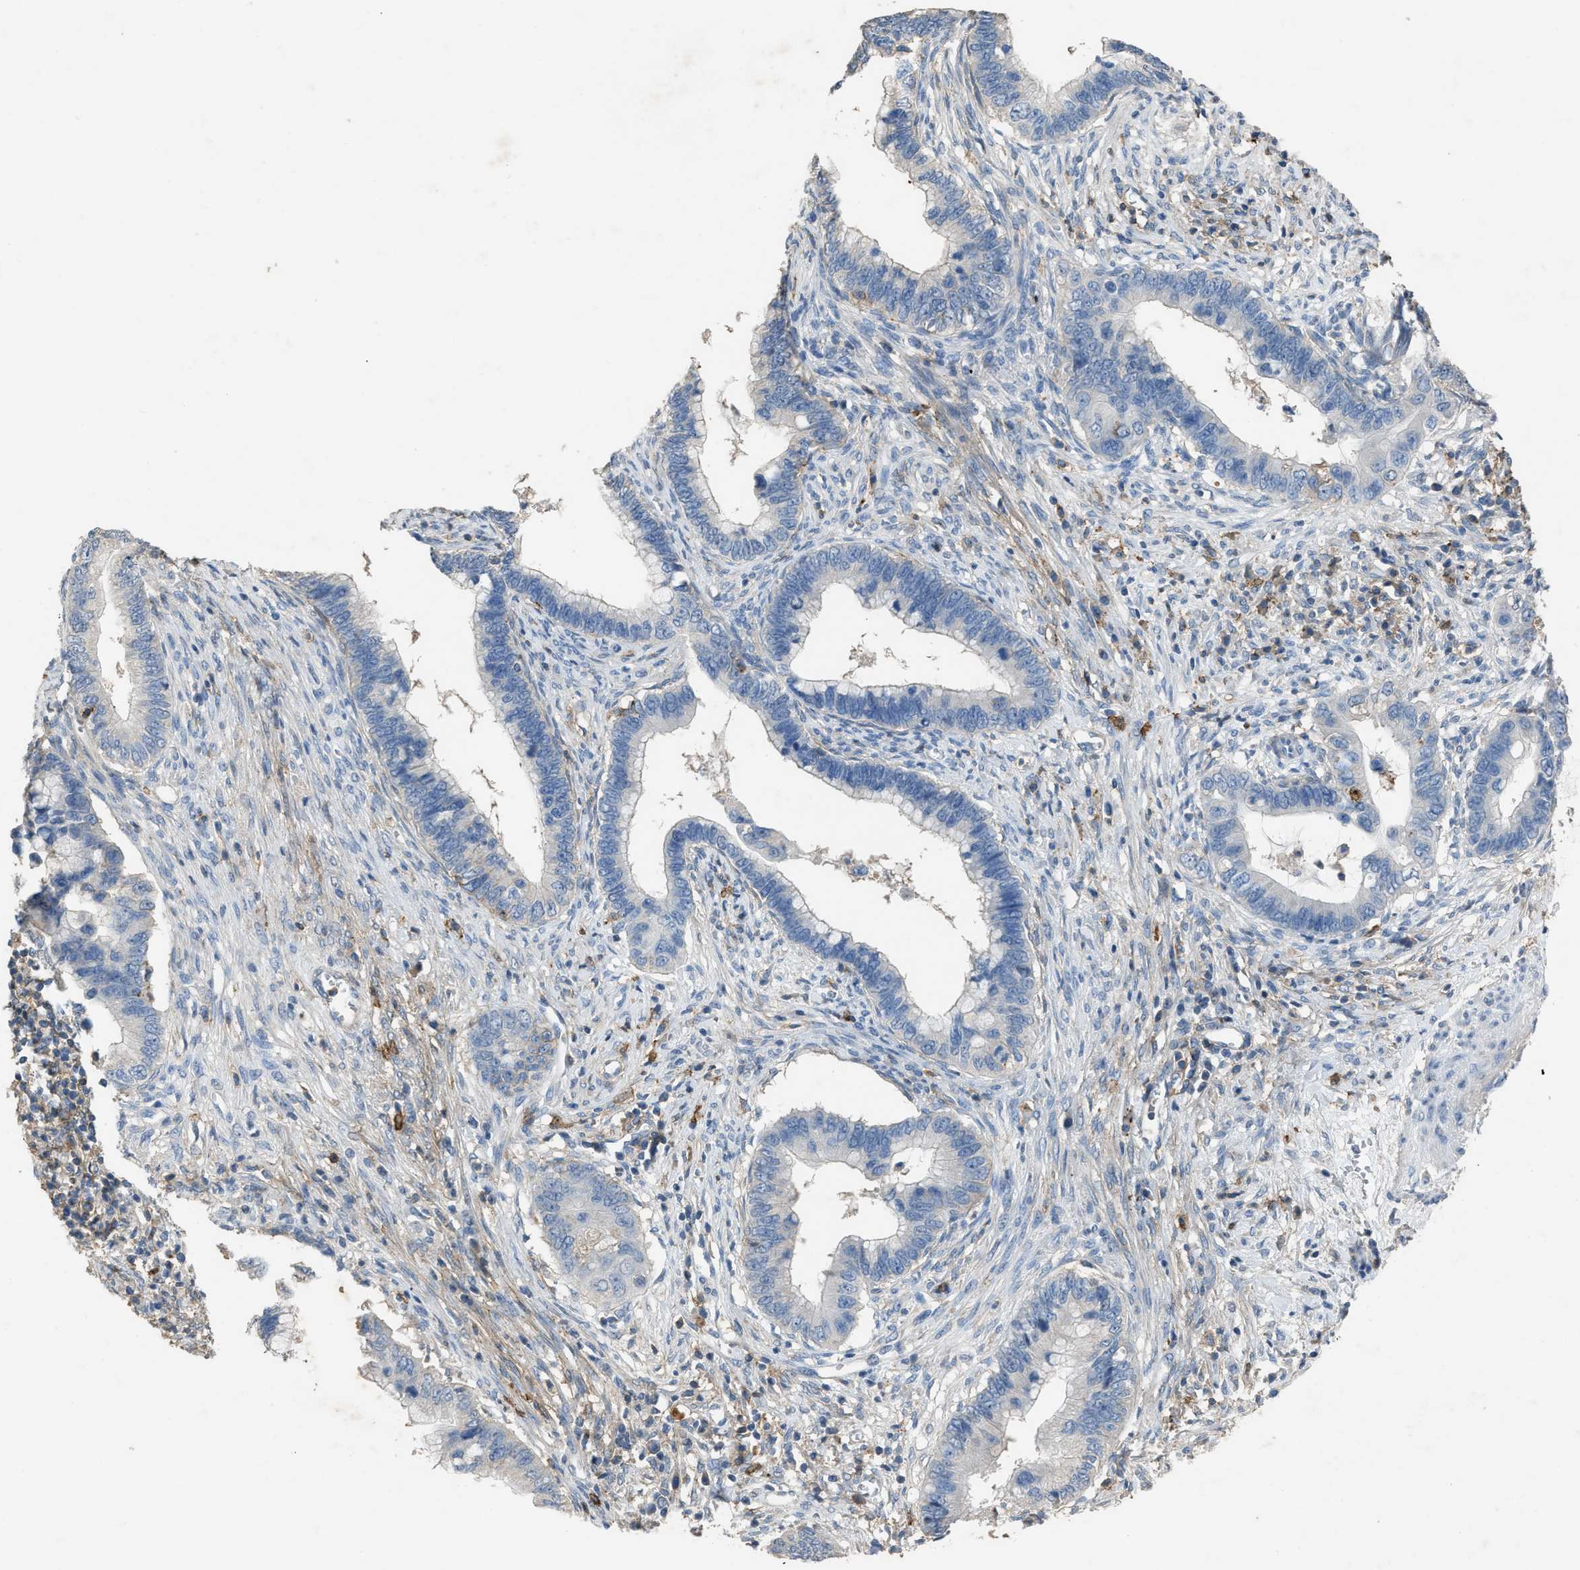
{"staining": {"intensity": "negative", "quantity": "none", "location": "none"}, "tissue": "cervical cancer", "cell_type": "Tumor cells", "image_type": "cancer", "snomed": [{"axis": "morphology", "description": "Adenocarcinoma, NOS"}, {"axis": "topography", "description": "Cervix"}], "caption": "Cervical adenocarcinoma was stained to show a protein in brown. There is no significant expression in tumor cells. (DAB (3,3'-diaminobenzidine) immunohistochemistry (IHC) with hematoxylin counter stain).", "gene": "OR51E1", "patient": {"sex": "female", "age": 44}}